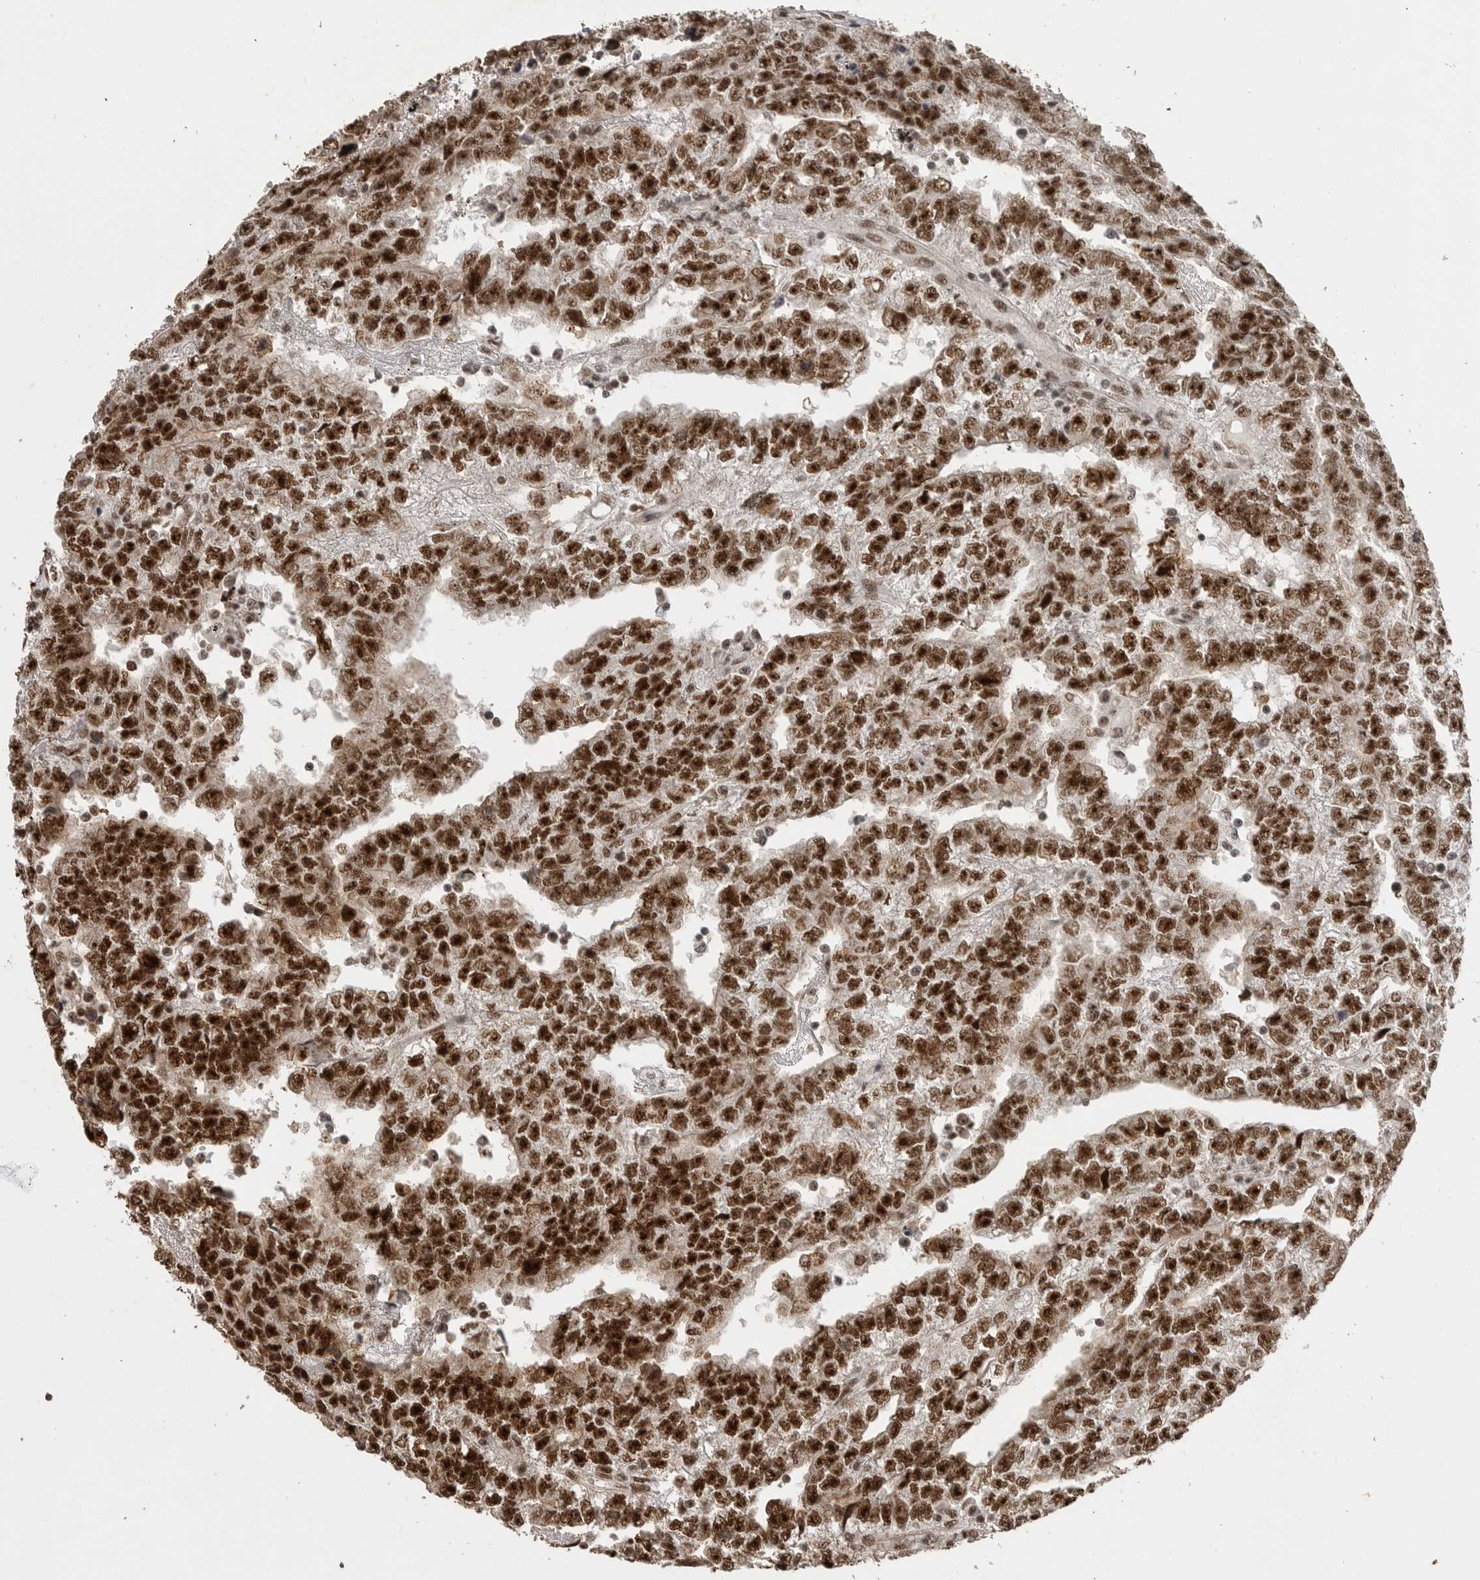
{"staining": {"intensity": "strong", "quantity": ">75%", "location": "nuclear"}, "tissue": "testis cancer", "cell_type": "Tumor cells", "image_type": "cancer", "snomed": [{"axis": "morphology", "description": "Carcinoma, Embryonal, NOS"}, {"axis": "topography", "description": "Testis"}], "caption": "Testis cancer tissue demonstrates strong nuclear expression in about >75% of tumor cells, visualized by immunohistochemistry. The staining is performed using DAB (3,3'-diaminobenzidine) brown chromogen to label protein expression. The nuclei are counter-stained blue using hematoxylin.", "gene": "PPP1R8", "patient": {"sex": "male", "age": 25}}